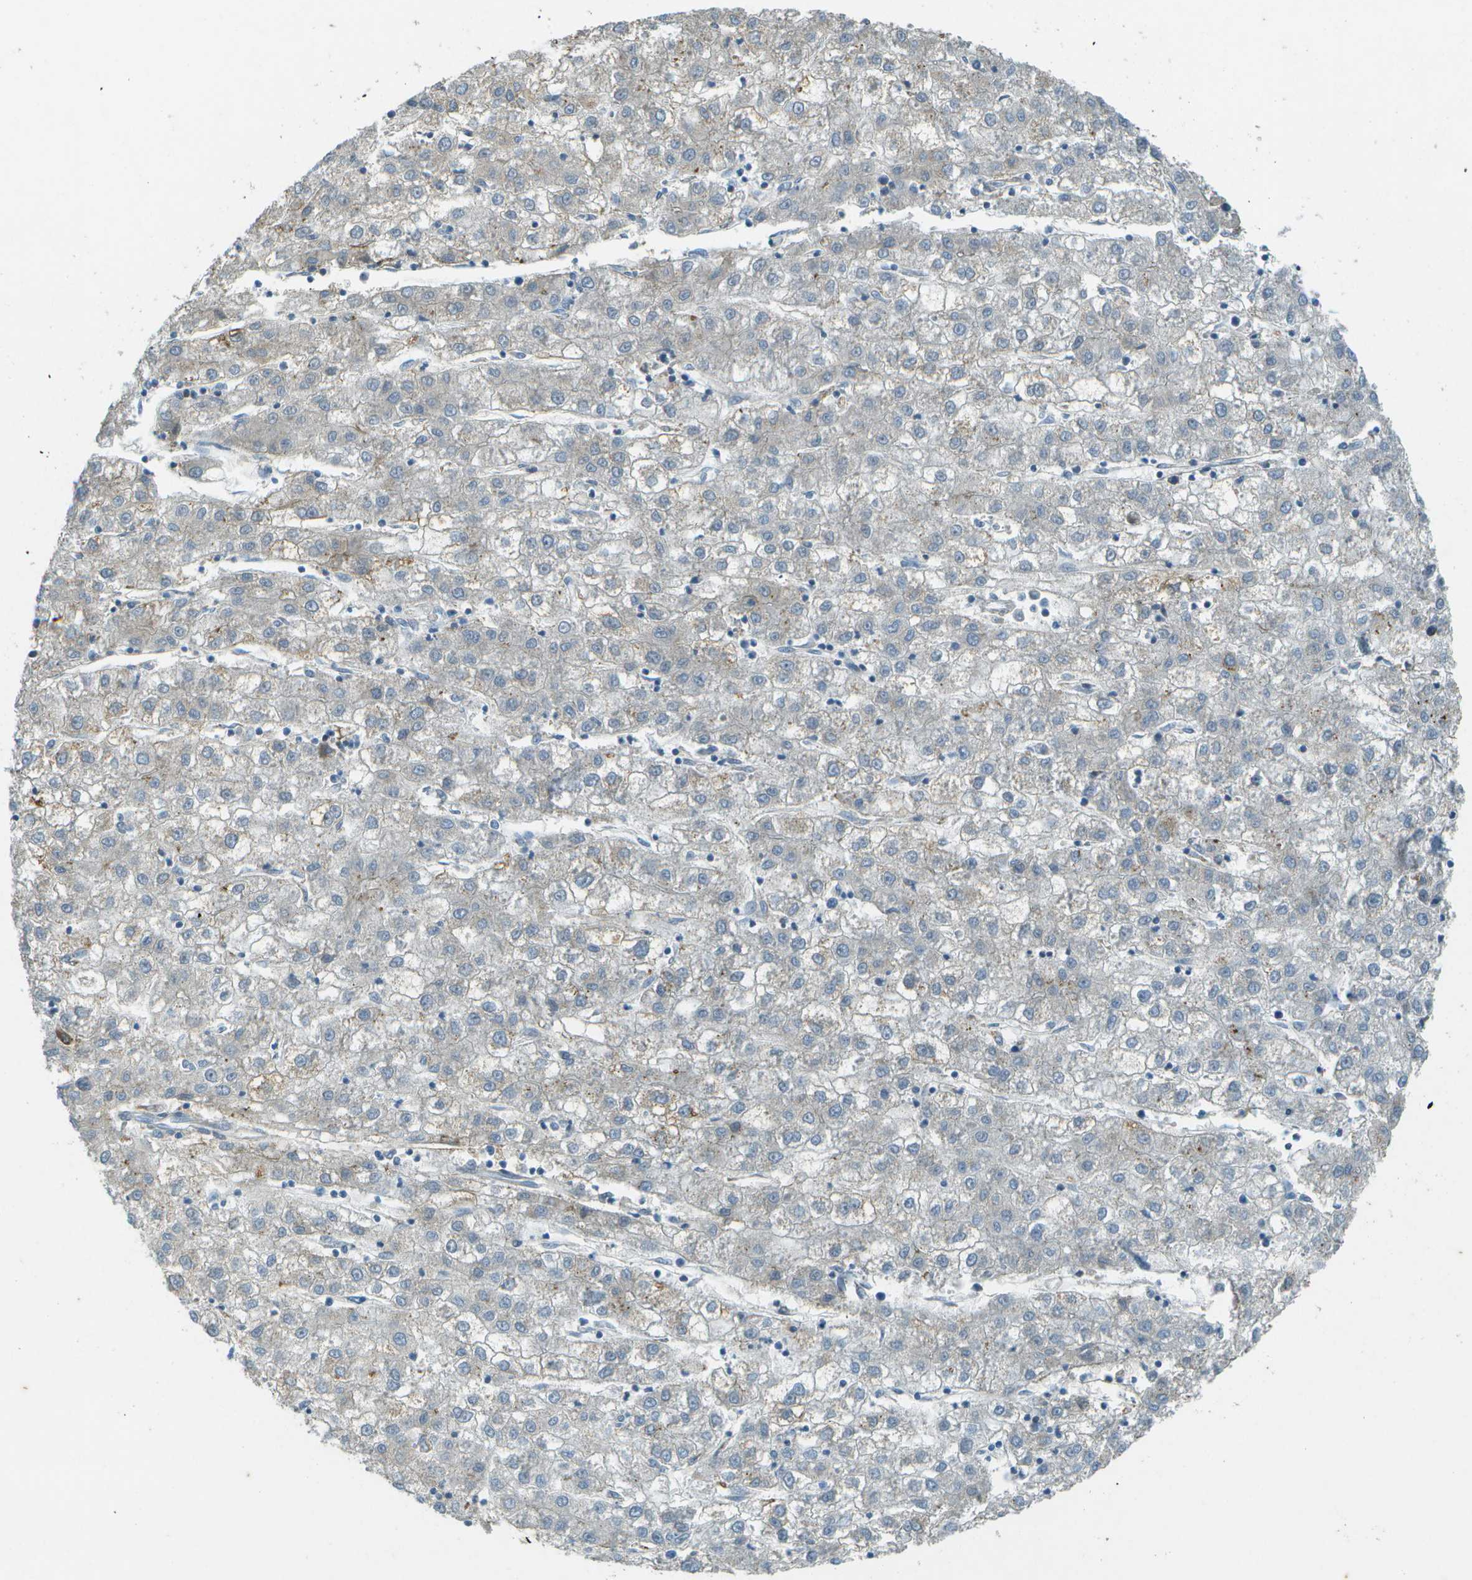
{"staining": {"intensity": "negative", "quantity": "none", "location": "none"}, "tissue": "liver cancer", "cell_type": "Tumor cells", "image_type": "cancer", "snomed": [{"axis": "morphology", "description": "Carcinoma, Hepatocellular, NOS"}, {"axis": "topography", "description": "Liver"}], "caption": "Liver cancer stained for a protein using IHC demonstrates no expression tumor cells.", "gene": "LRRC66", "patient": {"sex": "male", "age": 72}}